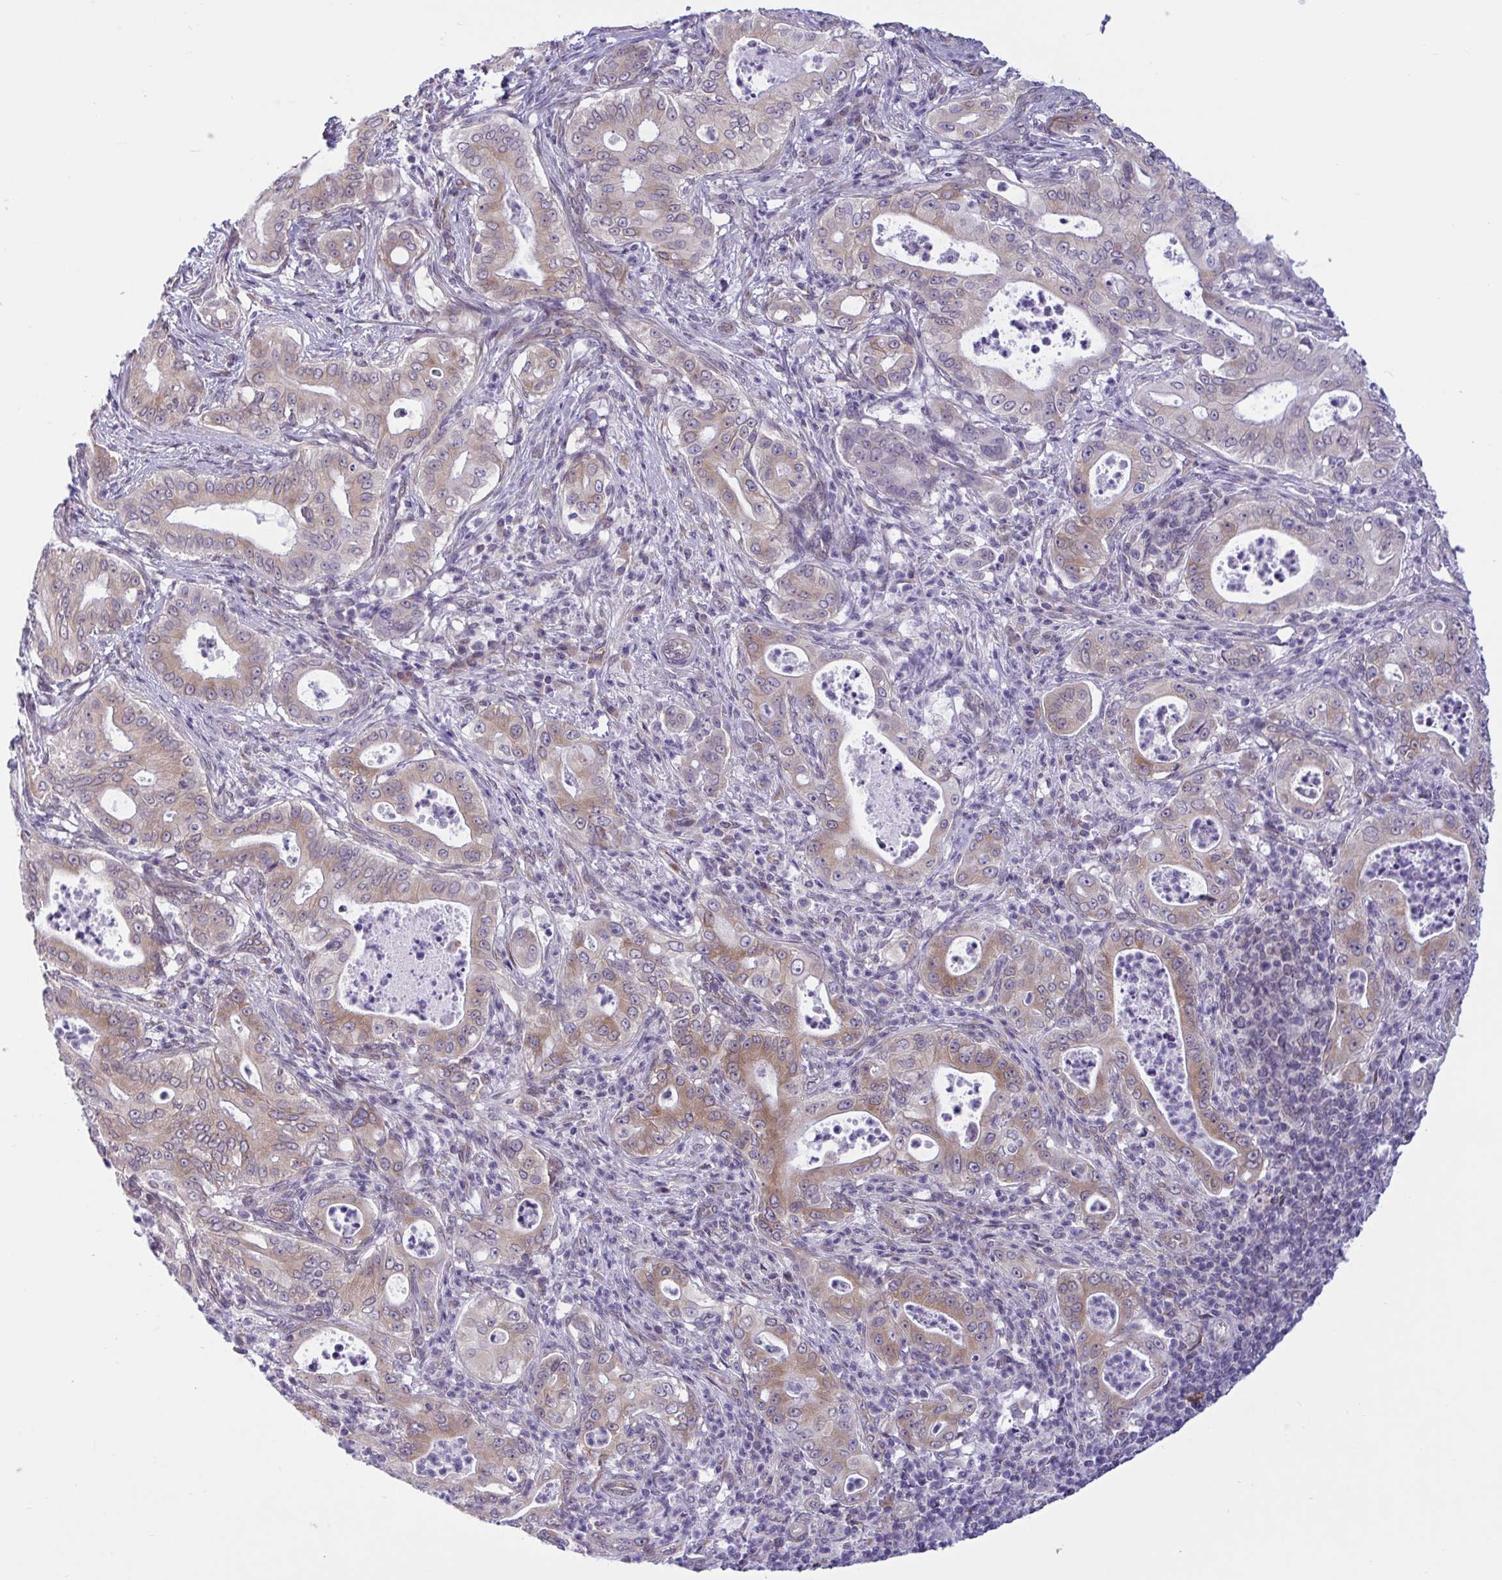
{"staining": {"intensity": "moderate", "quantity": ">75%", "location": "cytoplasmic/membranous"}, "tissue": "pancreatic cancer", "cell_type": "Tumor cells", "image_type": "cancer", "snomed": [{"axis": "morphology", "description": "Adenocarcinoma, NOS"}, {"axis": "topography", "description": "Pancreas"}], "caption": "This is a histology image of IHC staining of pancreatic cancer (adenocarcinoma), which shows moderate positivity in the cytoplasmic/membranous of tumor cells.", "gene": "CAMLG", "patient": {"sex": "male", "age": 71}}